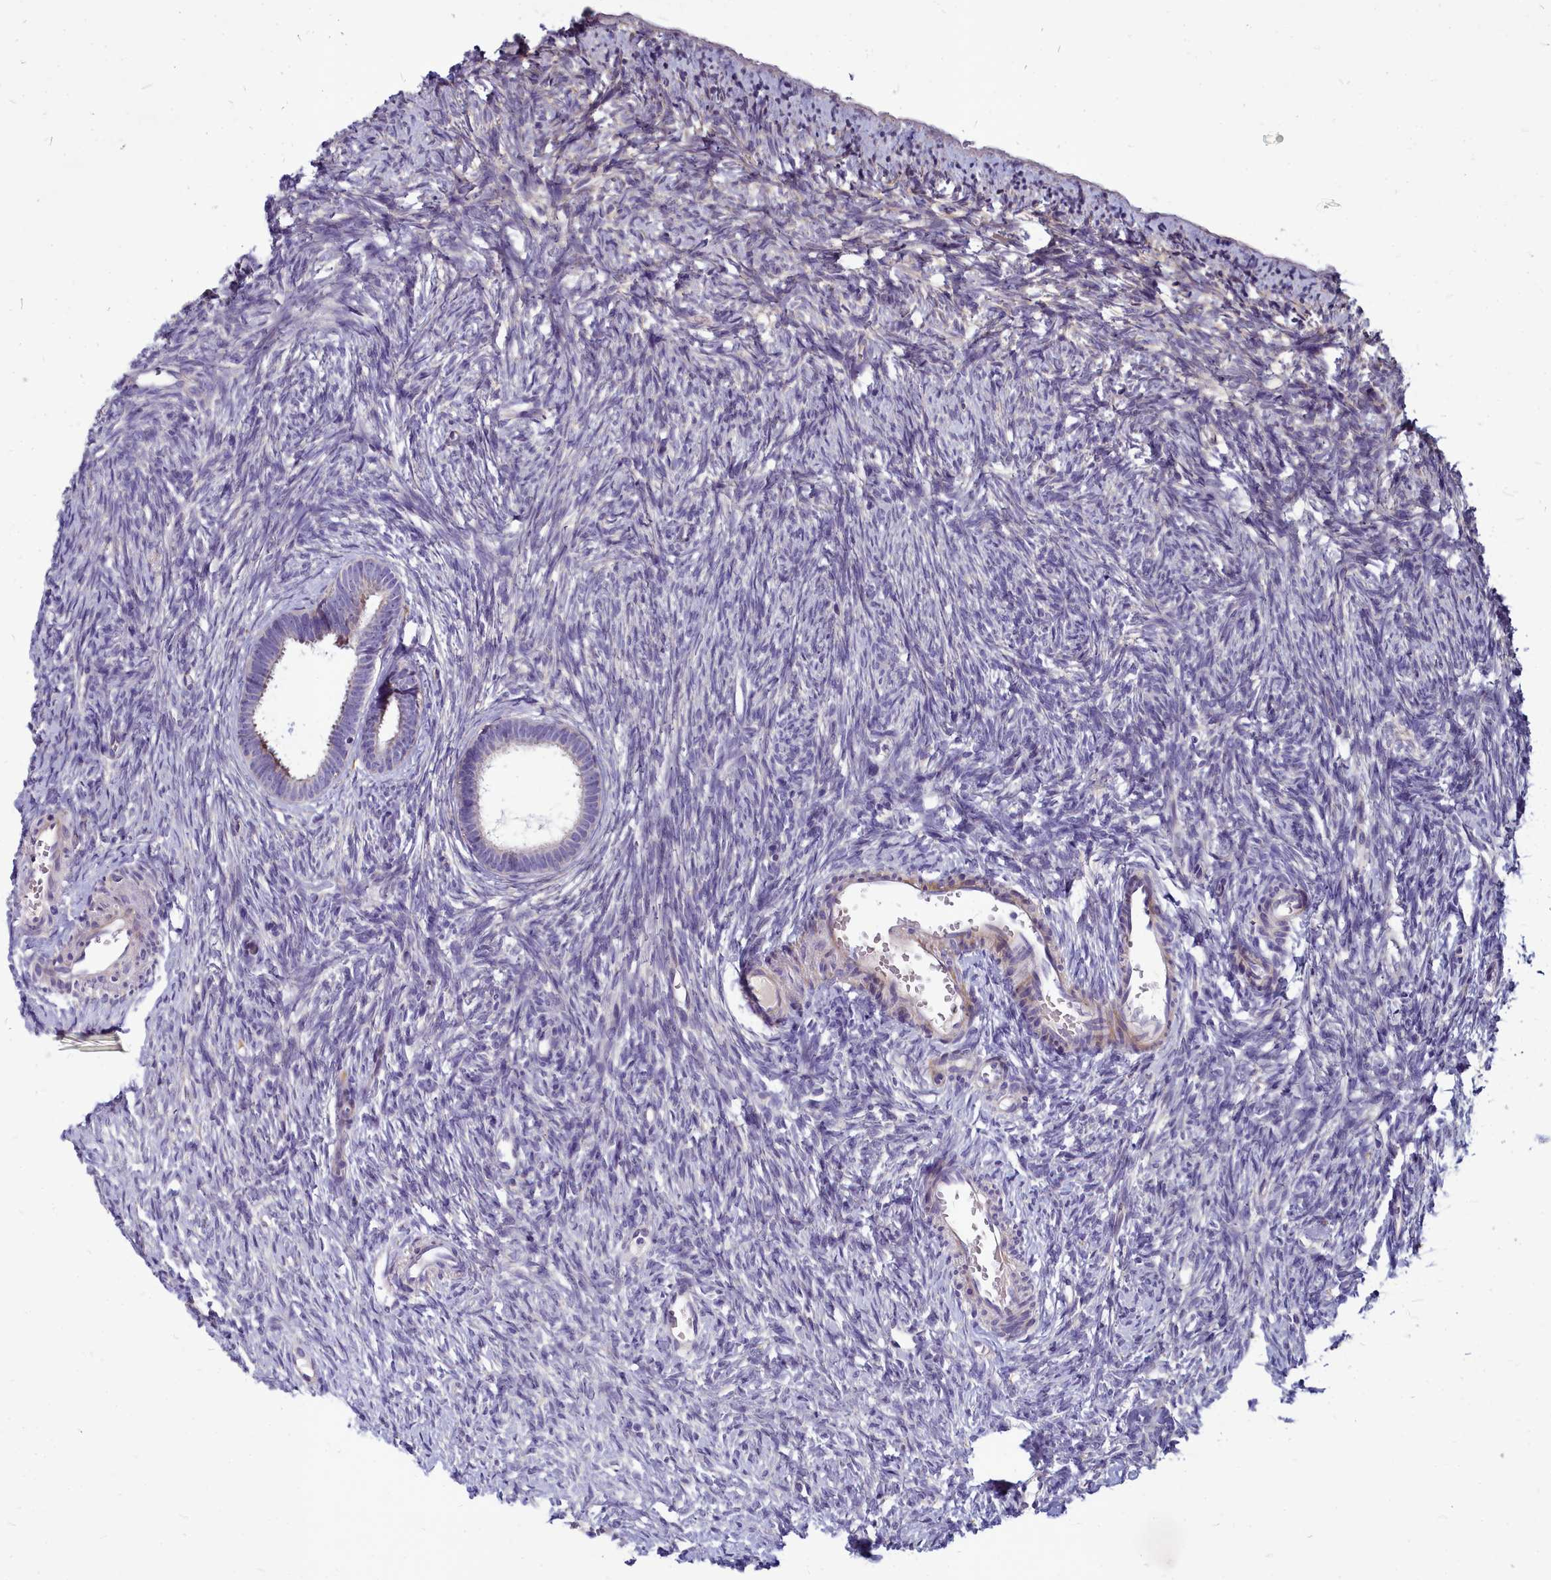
{"staining": {"intensity": "negative", "quantity": "none", "location": "none"}, "tissue": "ovary", "cell_type": "Follicle cells", "image_type": "normal", "snomed": [{"axis": "morphology", "description": "Normal tissue, NOS"}, {"axis": "topography", "description": "Ovary"}], "caption": "This is an immunohistochemistry photomicrograph of unremarkable human ovary. There is no positivity in follicle cells.", "gene": "SMPD4", "patient": {"sex": "female", "age": 51}}